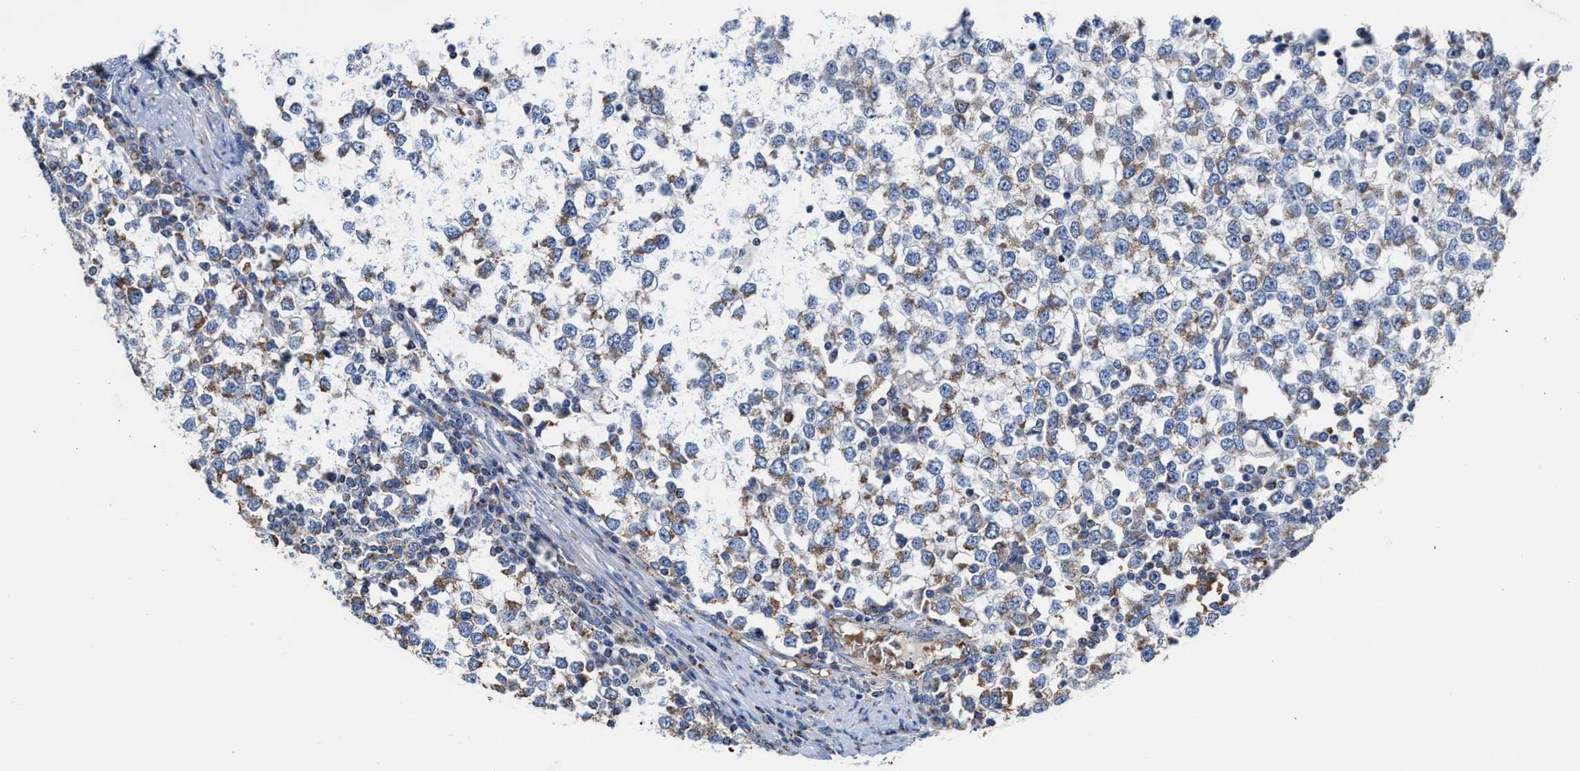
{"staining": {"intensity": "weak", "quantity": "25%-75%", "location": "cytoplasmic/membranous"}, "tissue": "testis cancer", "cell_type": "Tumor cells", "image_type": "cancer", "snomed": [{"axis": "morphology", "description": "Seminoma, NOS"}, {"axis": "topography", "description": "Testis"}], "caption": "Approximately 25%-75% of tumor cells in testis seminoma display weak cytoplasmic/membranous protein positivity as visualized by brown immunohistochemical staining.", "gene": "MECR", "patient": {"sex": "male", "age": 65}}